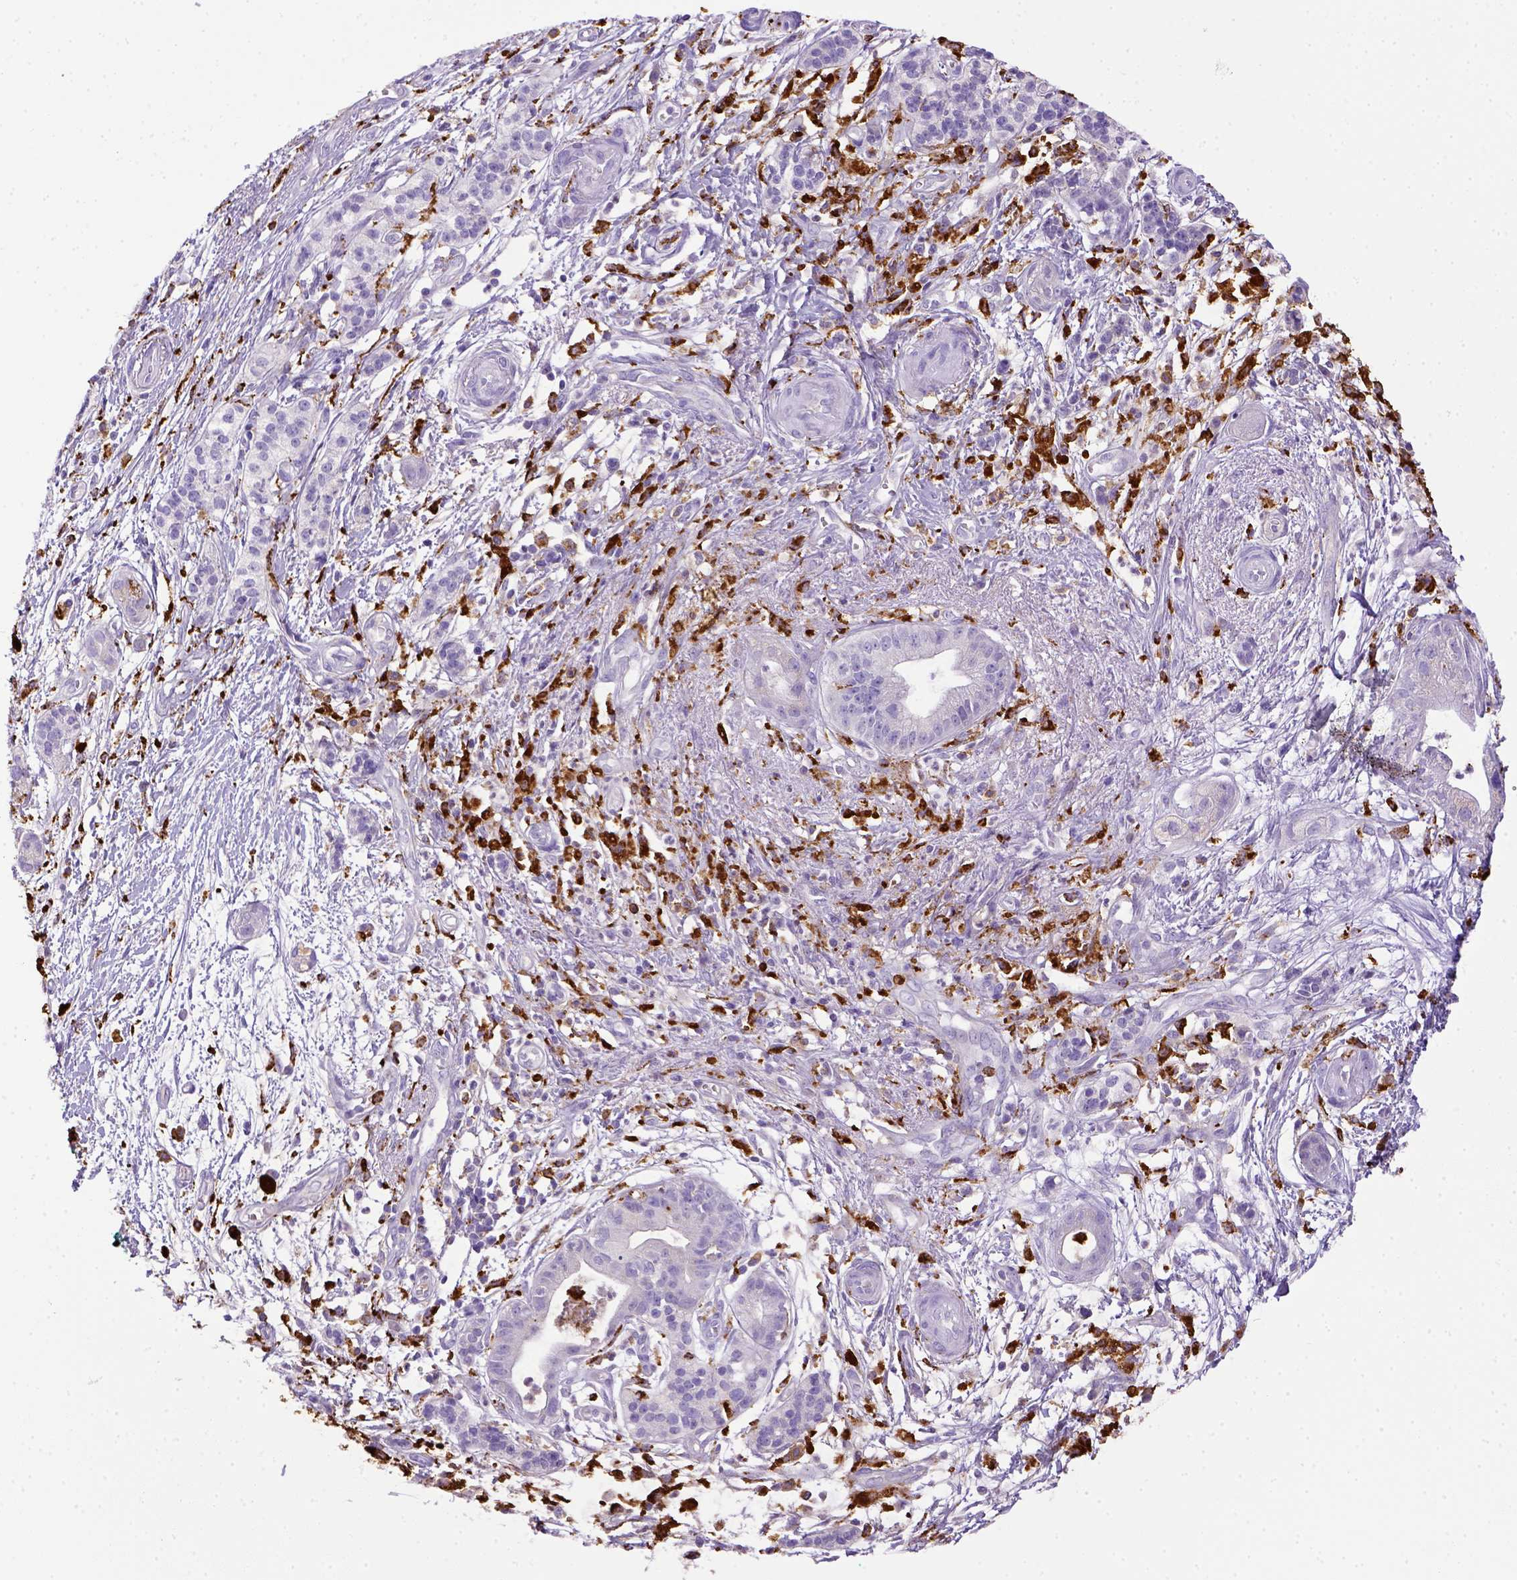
{"staining": {"intensity": "negative", "quantity": "none", "location": "none"}, "tissue": "pancreatic cancer", "cell_type": "Tumor cells", "image_type": "cancer", "snomed": [{"axis": "morphology", "description": "Normal tissue, NOS"}, {"axis": "morphology", "description": "Adenocarcinoma, NOS"}, {"axis": "topography", "description": "Lymph node"}, {"axis": "topography", "description": "Pancreas"}], "caption": "Immunohistochemical staining of human pancreatic cancer reveals no significant staining in tumor cells. (Immunohistochemistry (ihc), brightfield microscopy, high magnification).", "gene": "CD68", "patient": {"sex": "female", "age": 58}}